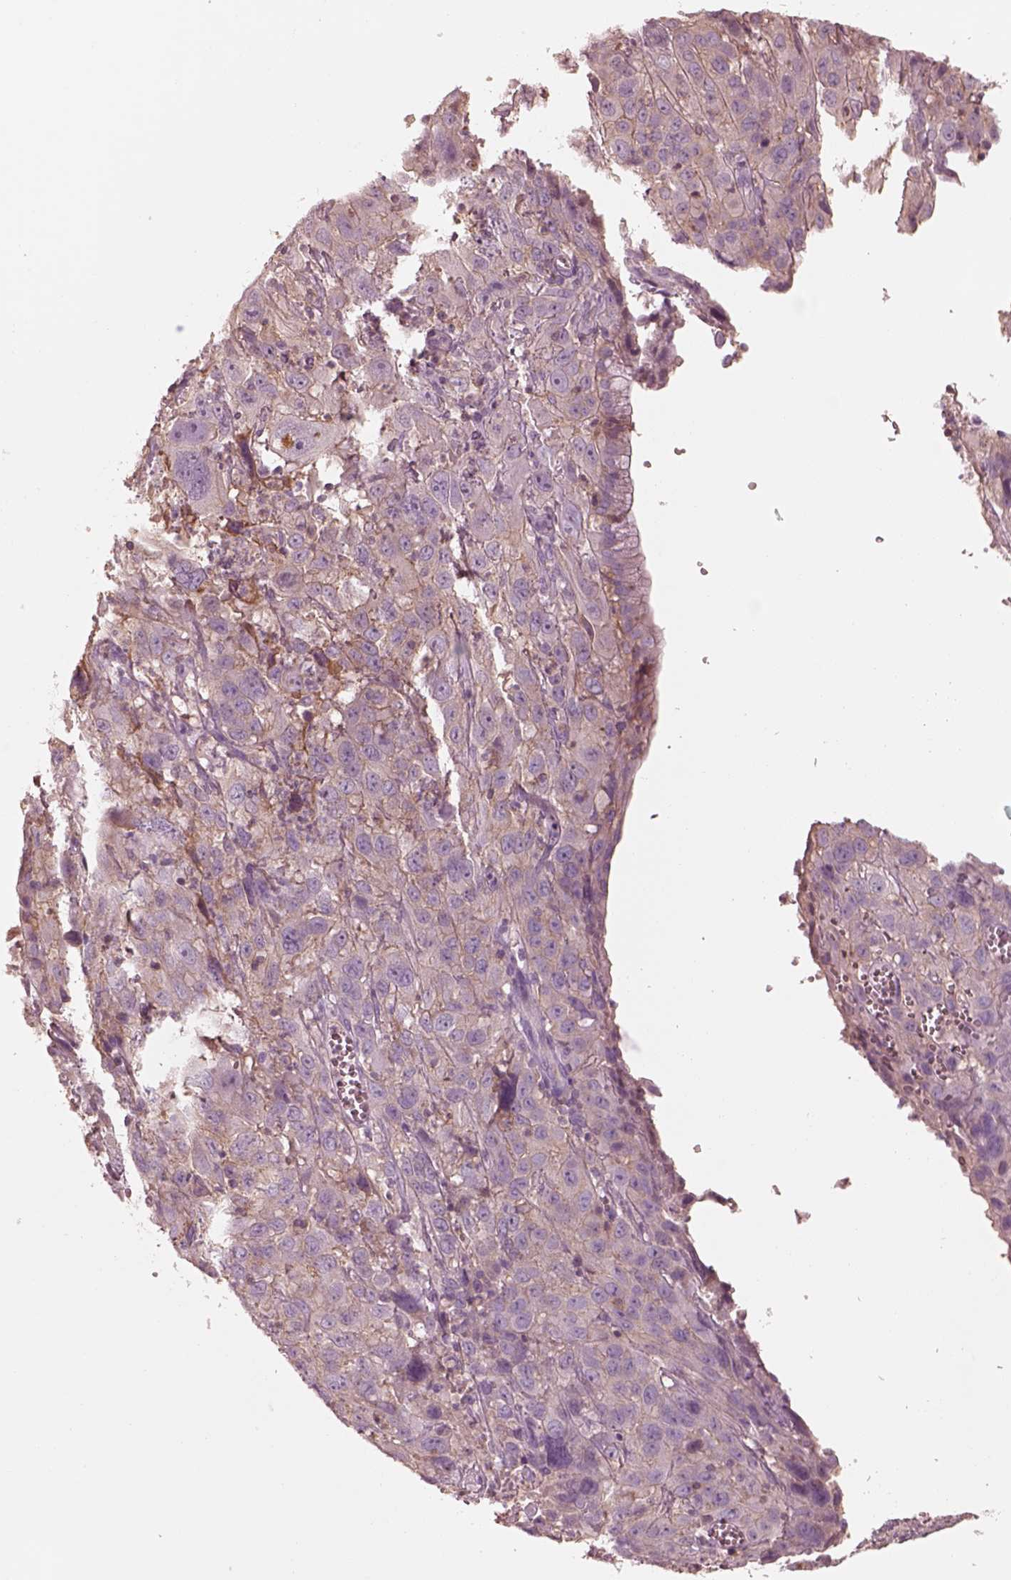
{"staining": {"intensity": "weak", "quantity": "25%-75%", "location": "cytoplasmic/membranous"}, "tissue": "cervical cancer", "cell_type": "Tumor cells", "image_type": "cancer", "snomed": [{"axis": "morphology", "description": "Squamous cell carcinoma, NOS"}, {"axis": "topography", "description": "Cervix"}], "caption": "Weak cytoplasmic/membranous staining is present in about 25%-75% of tumor cells in cervical cancer.", "gene": "GPRIN1", "patient": {"sex": "female", "age": 32}}